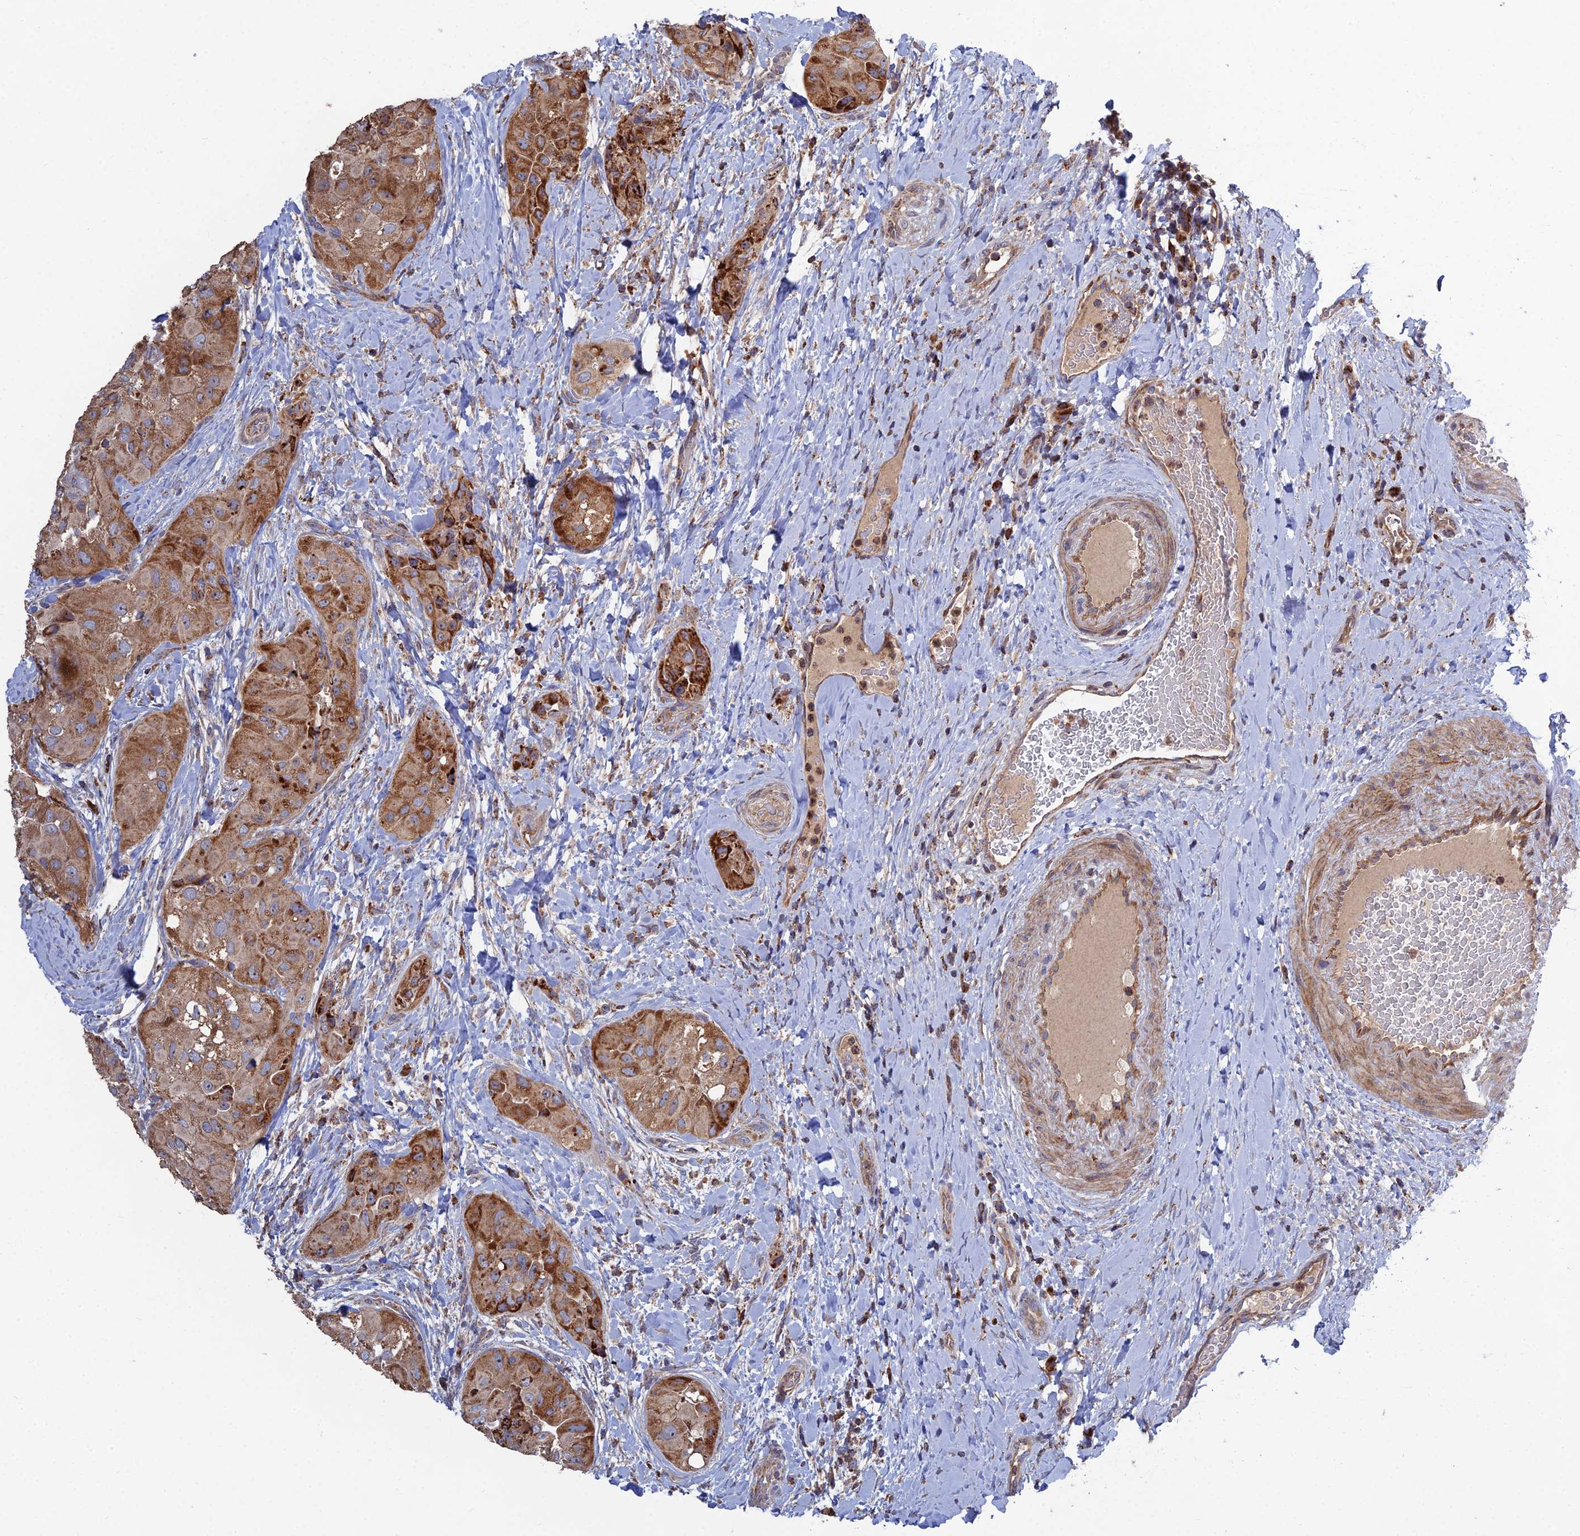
{"staining": {"intensity": "moderate", "quantity": ">75%", "location": "cytoplasmic/membranous"}, "tissue": "thyroid cancer", "cell_type": "Tumor cells", "image_type": "cancer", "snomed": [{"axis": "morphology", "description": "Normal tissue, NOS"}, {"axis": "morphology", "description": "Papillary adenocarcinoma, NOS"}, {"axis": "topography", "description": "Thyroid gland"}], "caption": "About >75% of tumor cells in thyroid papillary adenocarcinoma exhibit moderate cytoplasmic/membranous protein positivity as visualized by brown immunohistochemical staining.", "gene": "RIC8B", "patient": {"sex": "female", "age": 59}}